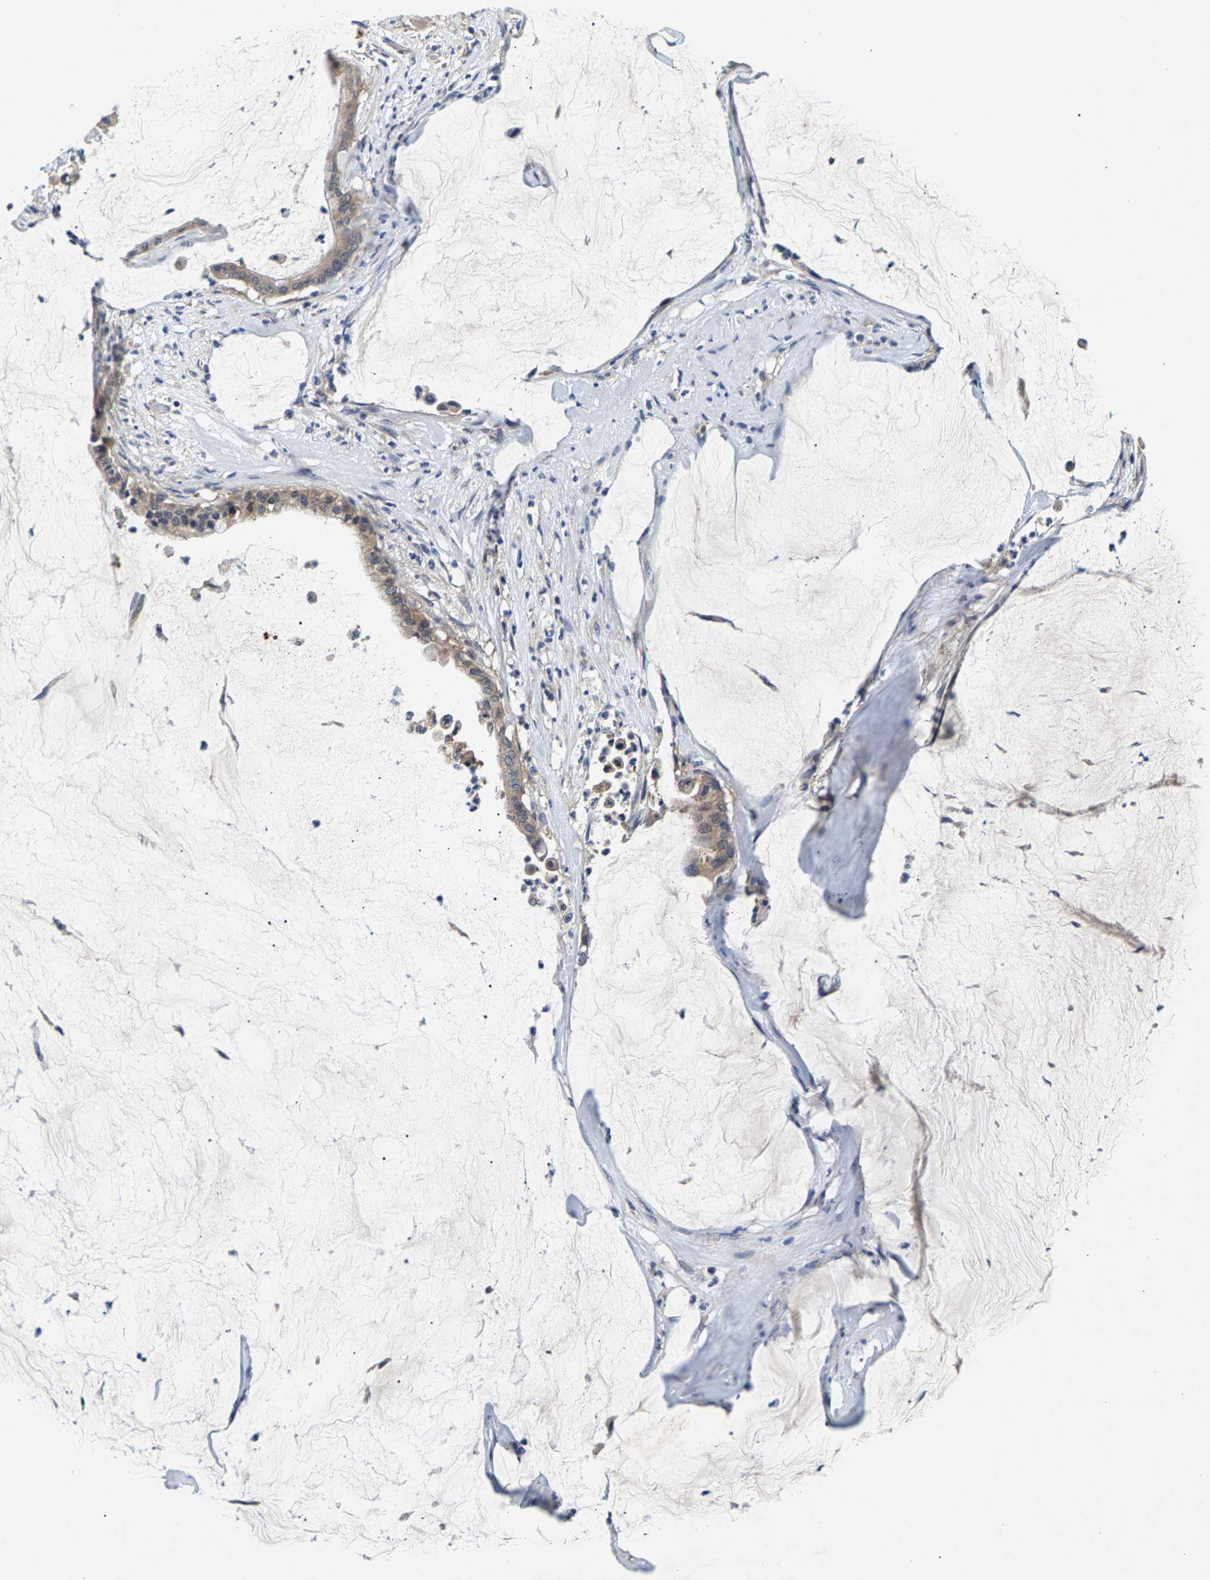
{"staining": {"intensity": "weak", "quantity": "25%-75%", "location": "cytoplasmic/membranous"}, "tissue": "pancreatic cancer", "cell_type": "Tumor cells", "image_type": "cancer", "snomed": [{"axis": "morphology", "description": "Adenocarcinoma, NOS"}, {"axis": "topography", "description": "Pancreas"}], "caption": "Immunohistochemical staining of adenocarcinoma (pancreatic) shows low levels of weak cytoplasmic/membranous protein positivity in approximately 25%-75% of tumor cells. The staining was performed using DAB, with brown indicating positive protein expression. Nuclei are stained blue with hematoxylin.", "gene": "NT5C", "patient": {"sex": "male", "age": 41}}